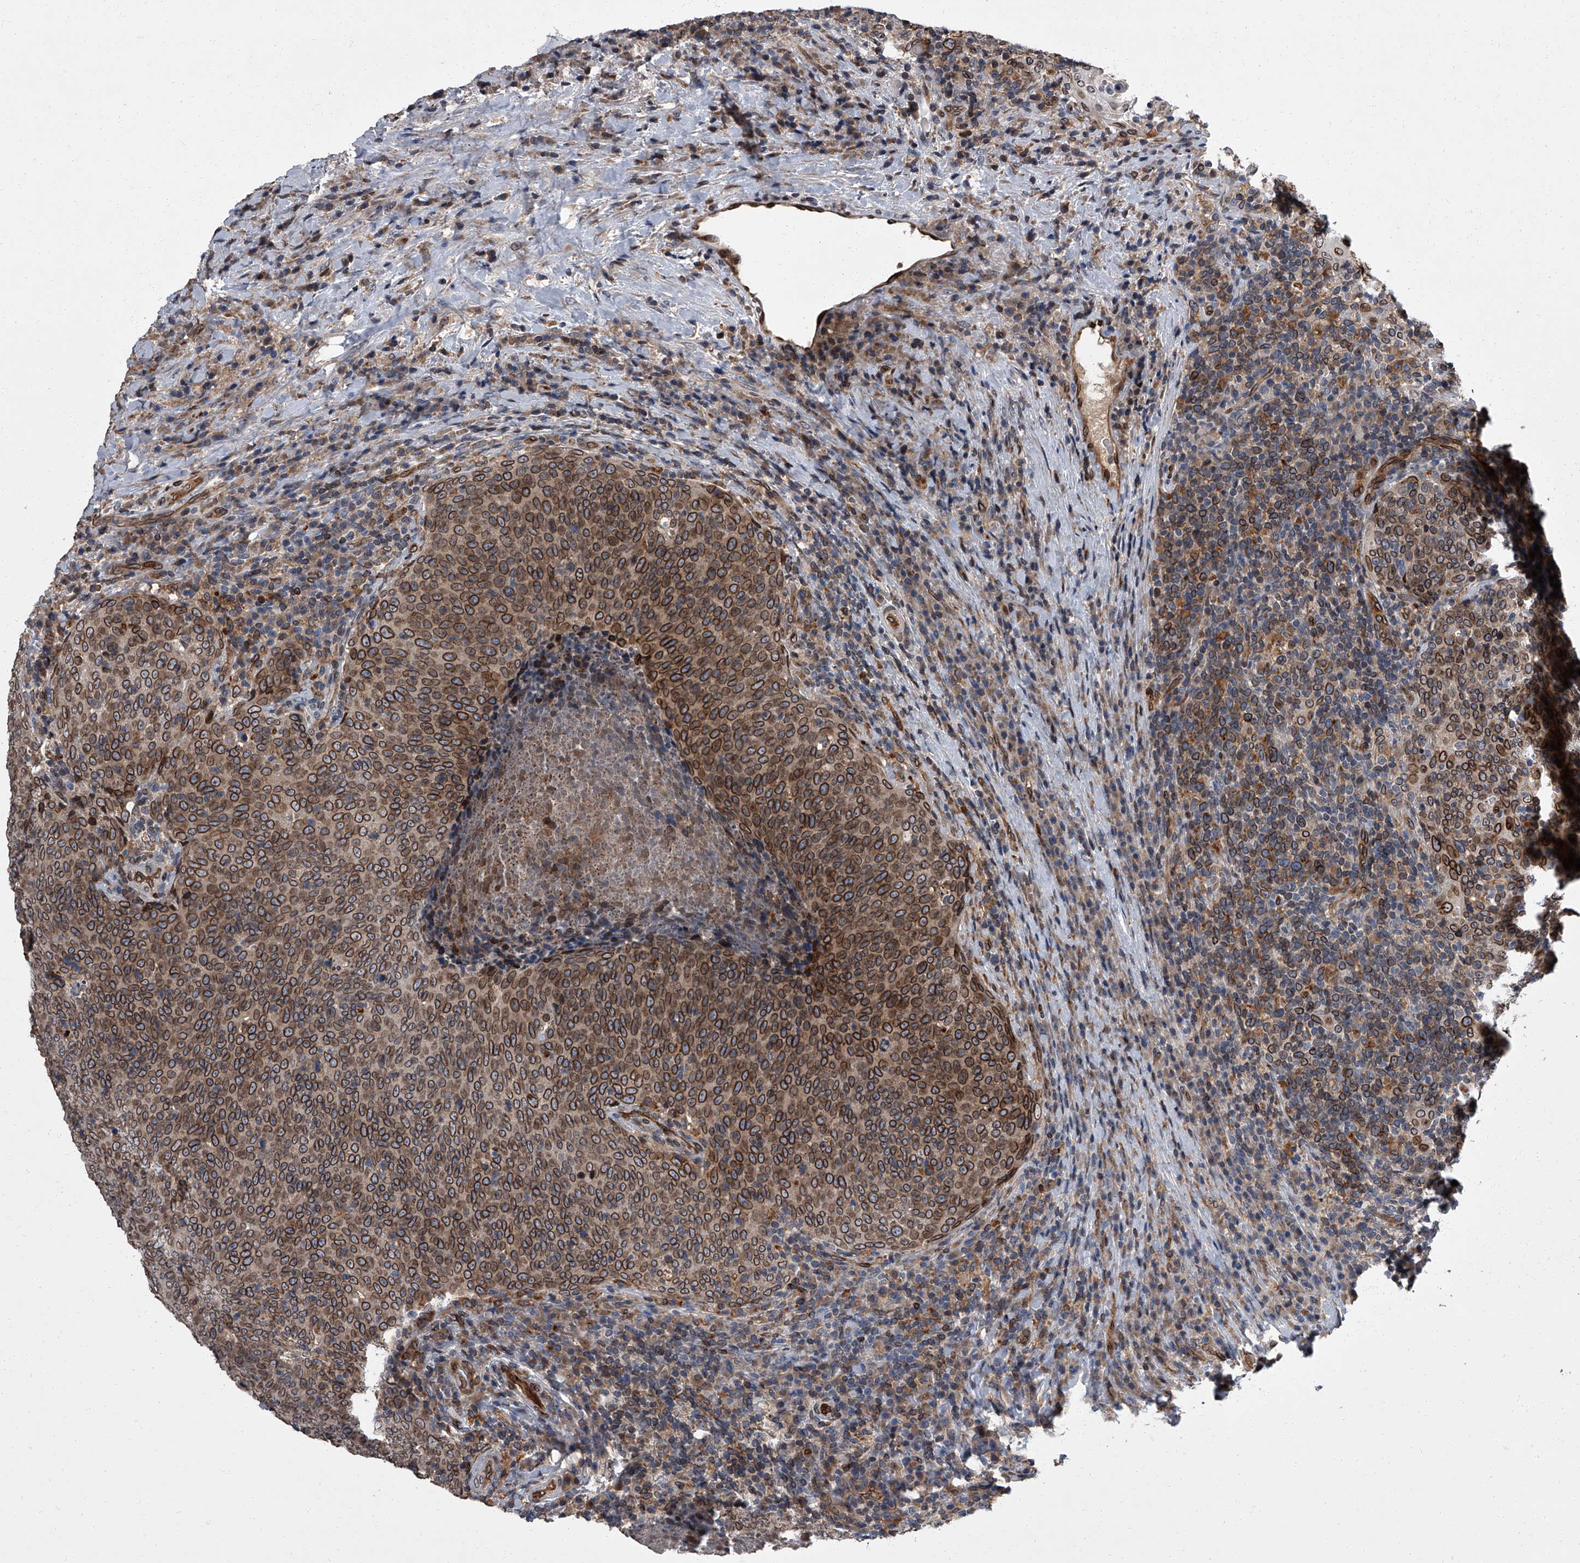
{"staining": {"intensity": "moderate", "quantity": ">75%", "location": "cytoplasmic/membranous,nuclear"}, "tissue": "head and neck cancer", "cell_type": "Tumor cells", "image_type": "cancer", "snomed": [{"axis": "morphology", "description": "Squamous cell carcinoma, NOS"}, {"axis": "morphology", "description": "Squamous cell carcinoma, metastatic, NOS"}, {"axis": "topography", "description": "Lymph node"}, {"axis": "topography", "description": "Head-Neck"}], "caption": "Protein staining of head and neck cancer (metastatic squamous cell carcinoma) tissue exhibits moderate cytoplasmic/membranous and nuclear staining in about >75% of tumor cells. (Brightfield microscopy of DAB IHC at high magnification).", "gene": "LRRC8C", "patient": {"sex": "male", "age": 62}}